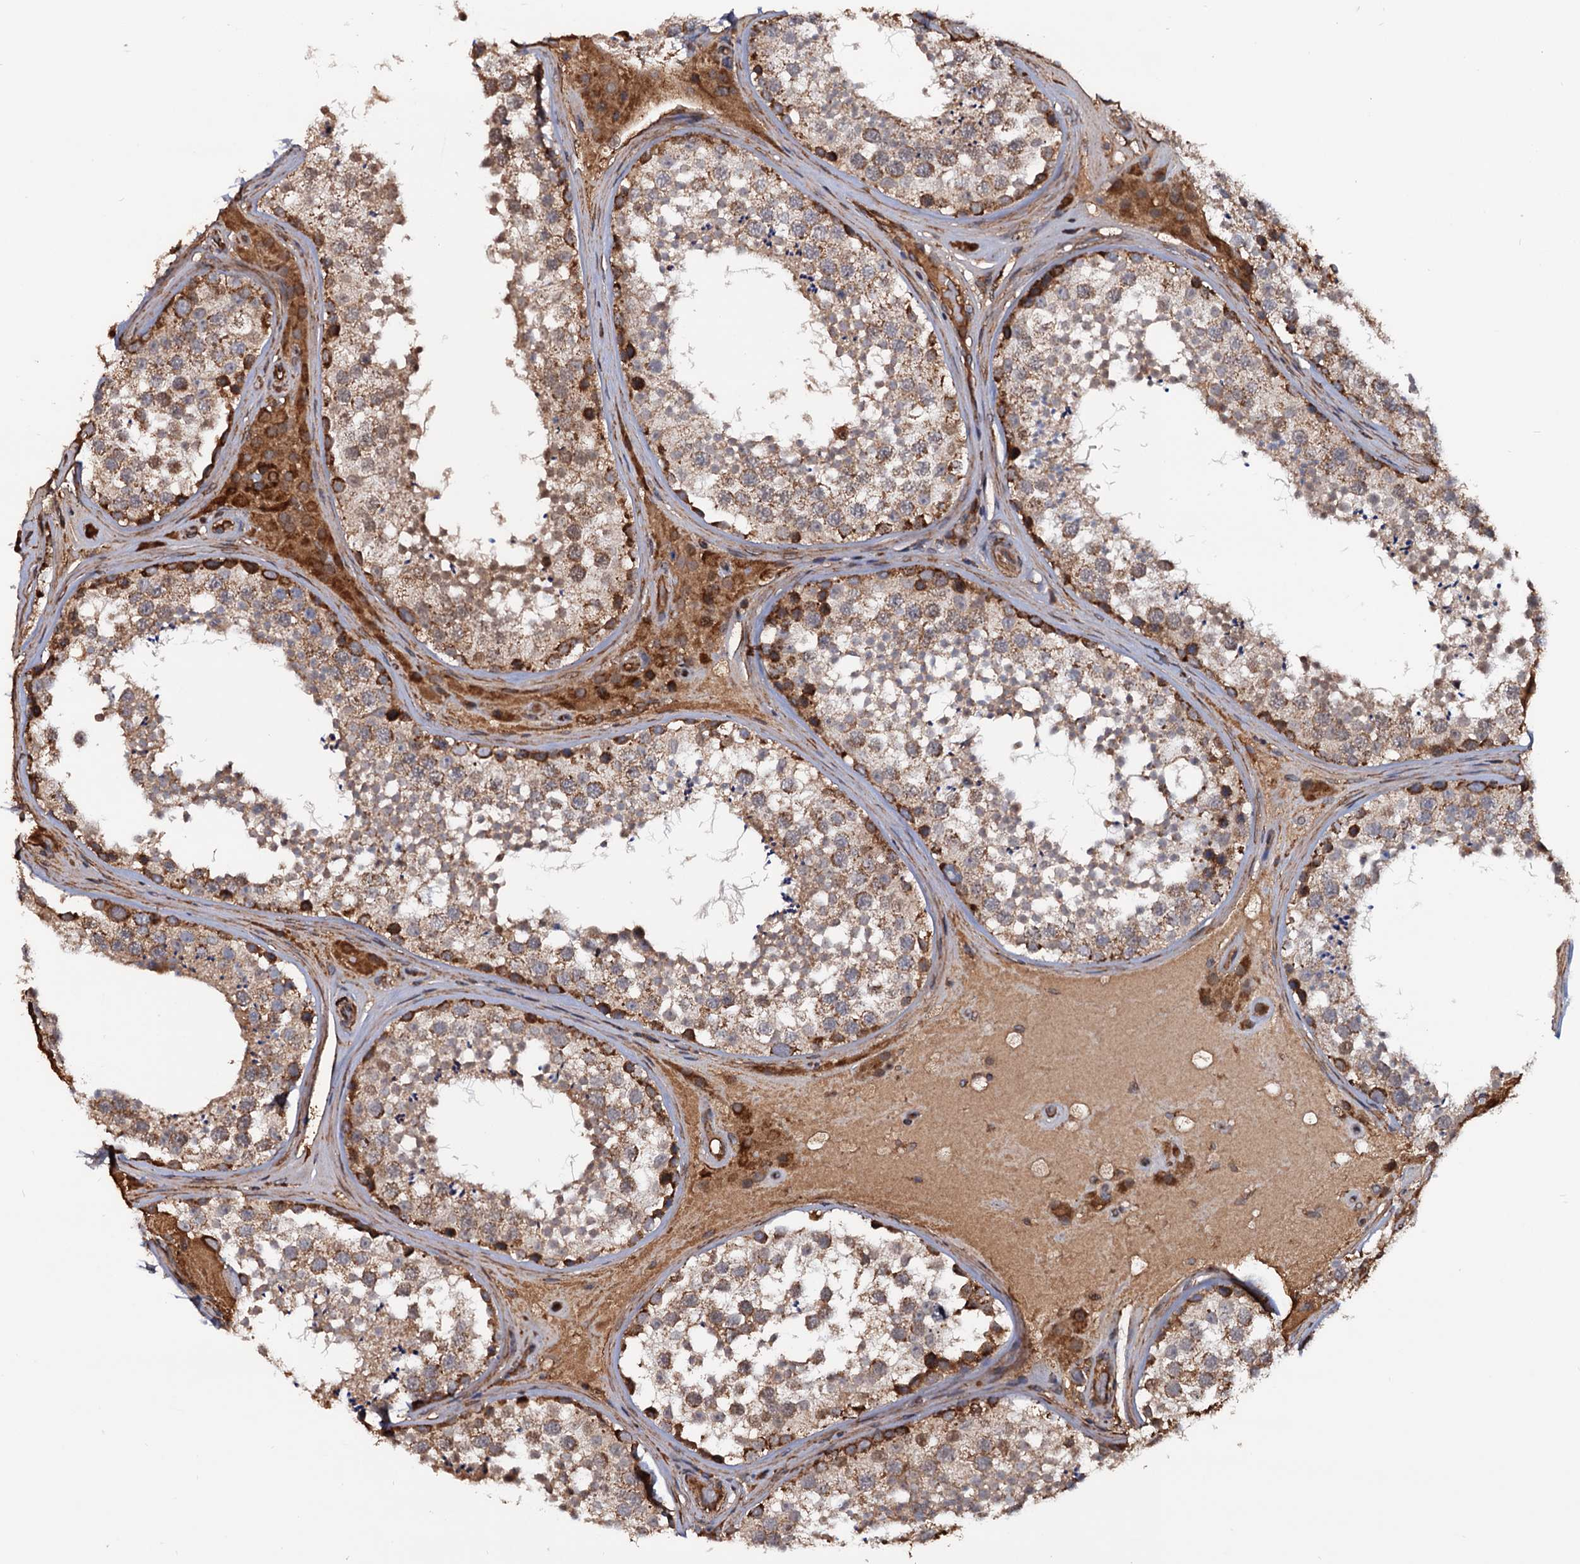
{"staining": {"intensity": "strong", "quantity": "25%-75%", "location": "cytoplasmic/membranous,nuclear"}, "tissue": "testis", "cell_type": "Cells in seminiferous ducts", "image_type": "normal", "snomed": [{"axis": "morphology", "description": "Normal tissue, NOS"}, {"axis": "topography", "description": "Testis"}], "caption": "An IHC image of unremarkable tissue is shown. Protein staining in brown highlights strong cytoplasmic/membranous,nuclear positivity in testis within cells in seminiferous ducts. (brown staining indicates protein expression, while blue staining denotes nuclei).", "gene": "MRPL42", "patient": {"sex": "male", "age": 46}}